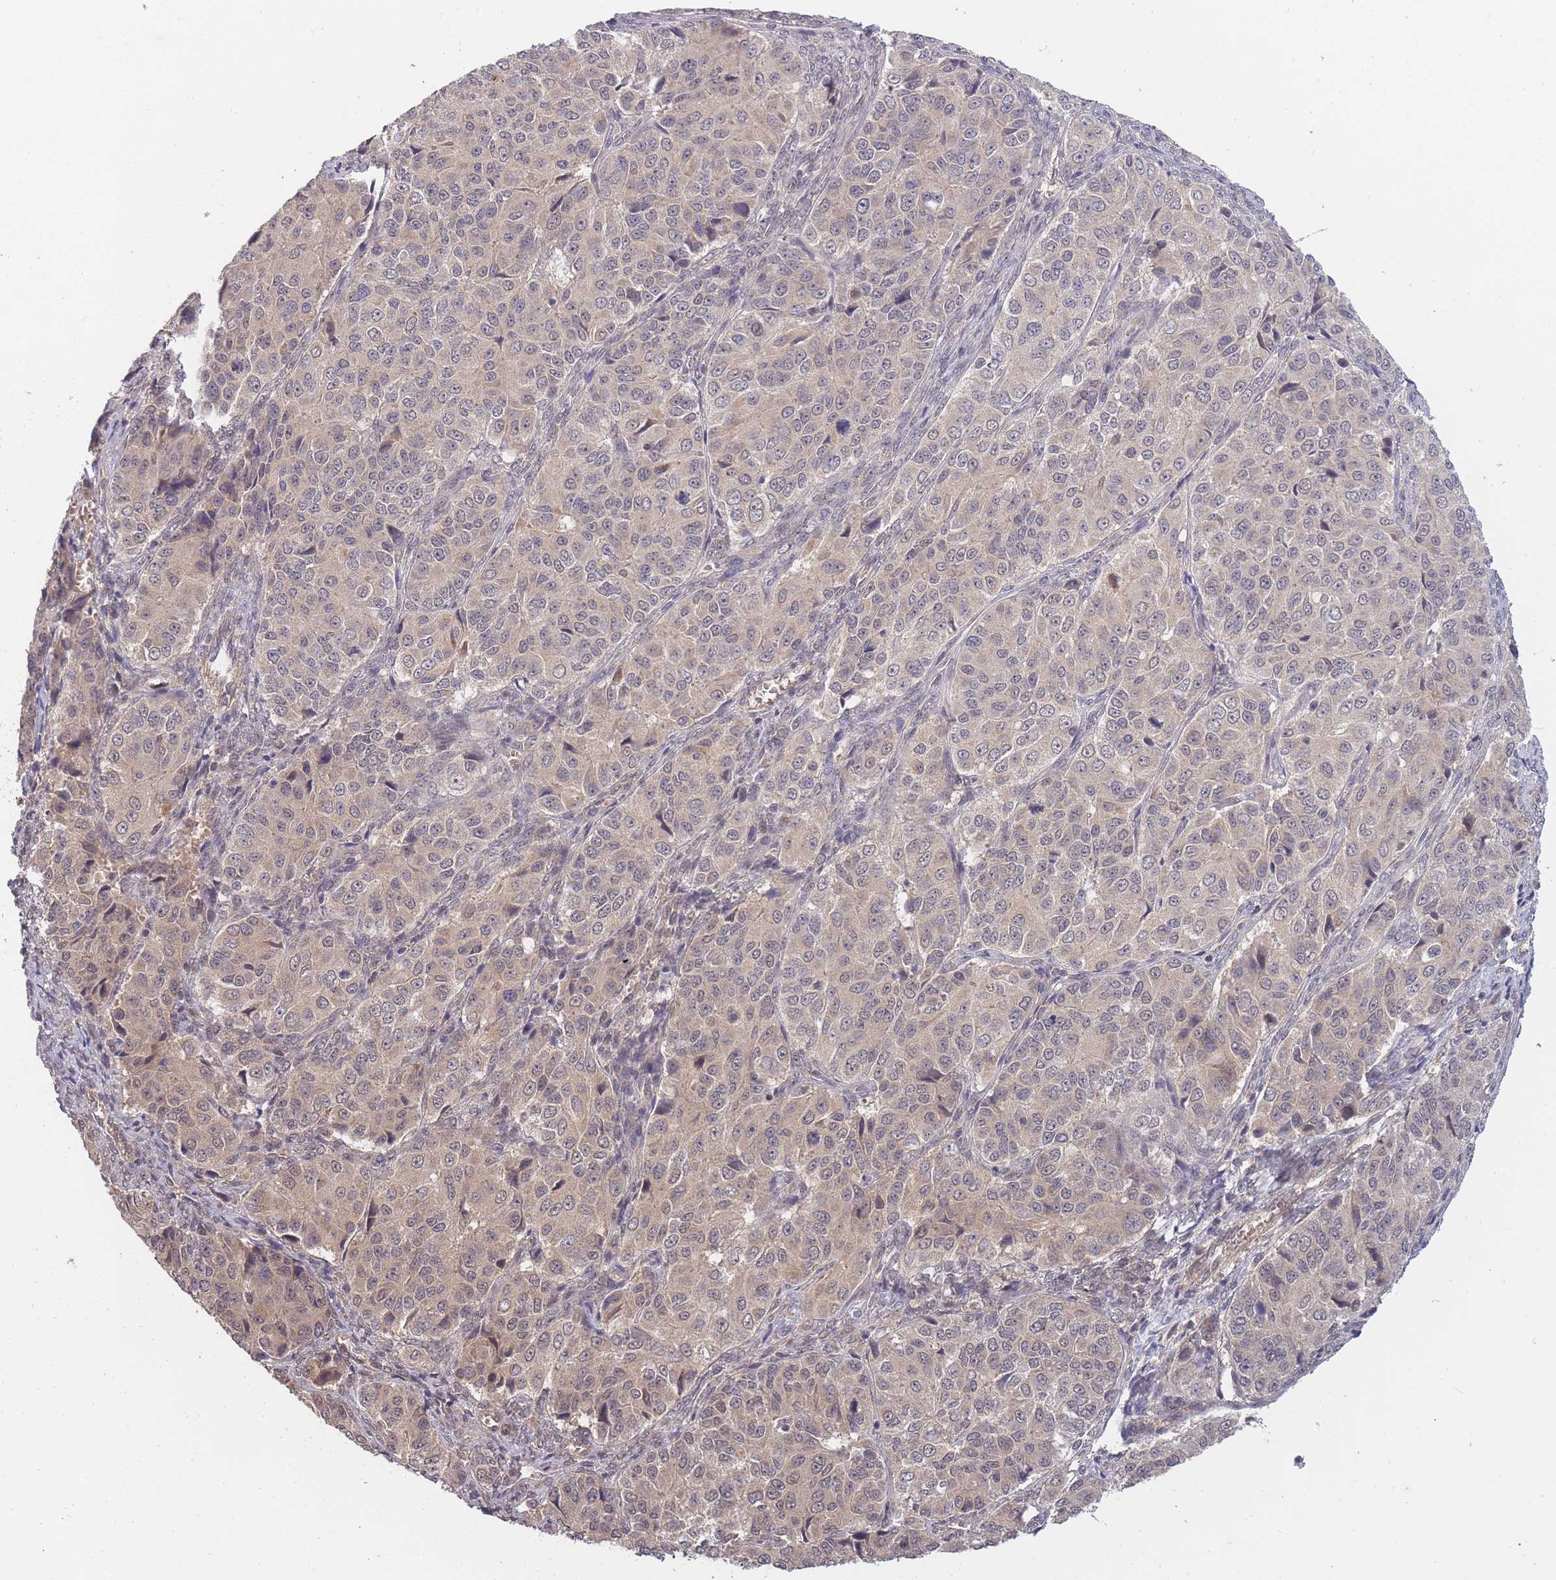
{"staining": {"intensity": "weak", "quantity": "25%-75%", "location": "cytoplasmic/membranous,nuclear"}, "tissue": "ovarian cancer", "cell_type": "Tumor cells", "image_type": "cancer", "snomed": [{"axis": "morphology", "description": "Carcinoma, endometroid"}, {"axis": "topography", "description": "Ovary"}], "caption": "This is an image of immunohistochemistry staining of endometroid carcinoma (ovarian), which shows weak expression in the cytoplasmic/membranous and nuclear of tumor cells.", "gene": "SMC6", "patient": {"sex": "female", "age": 51}}